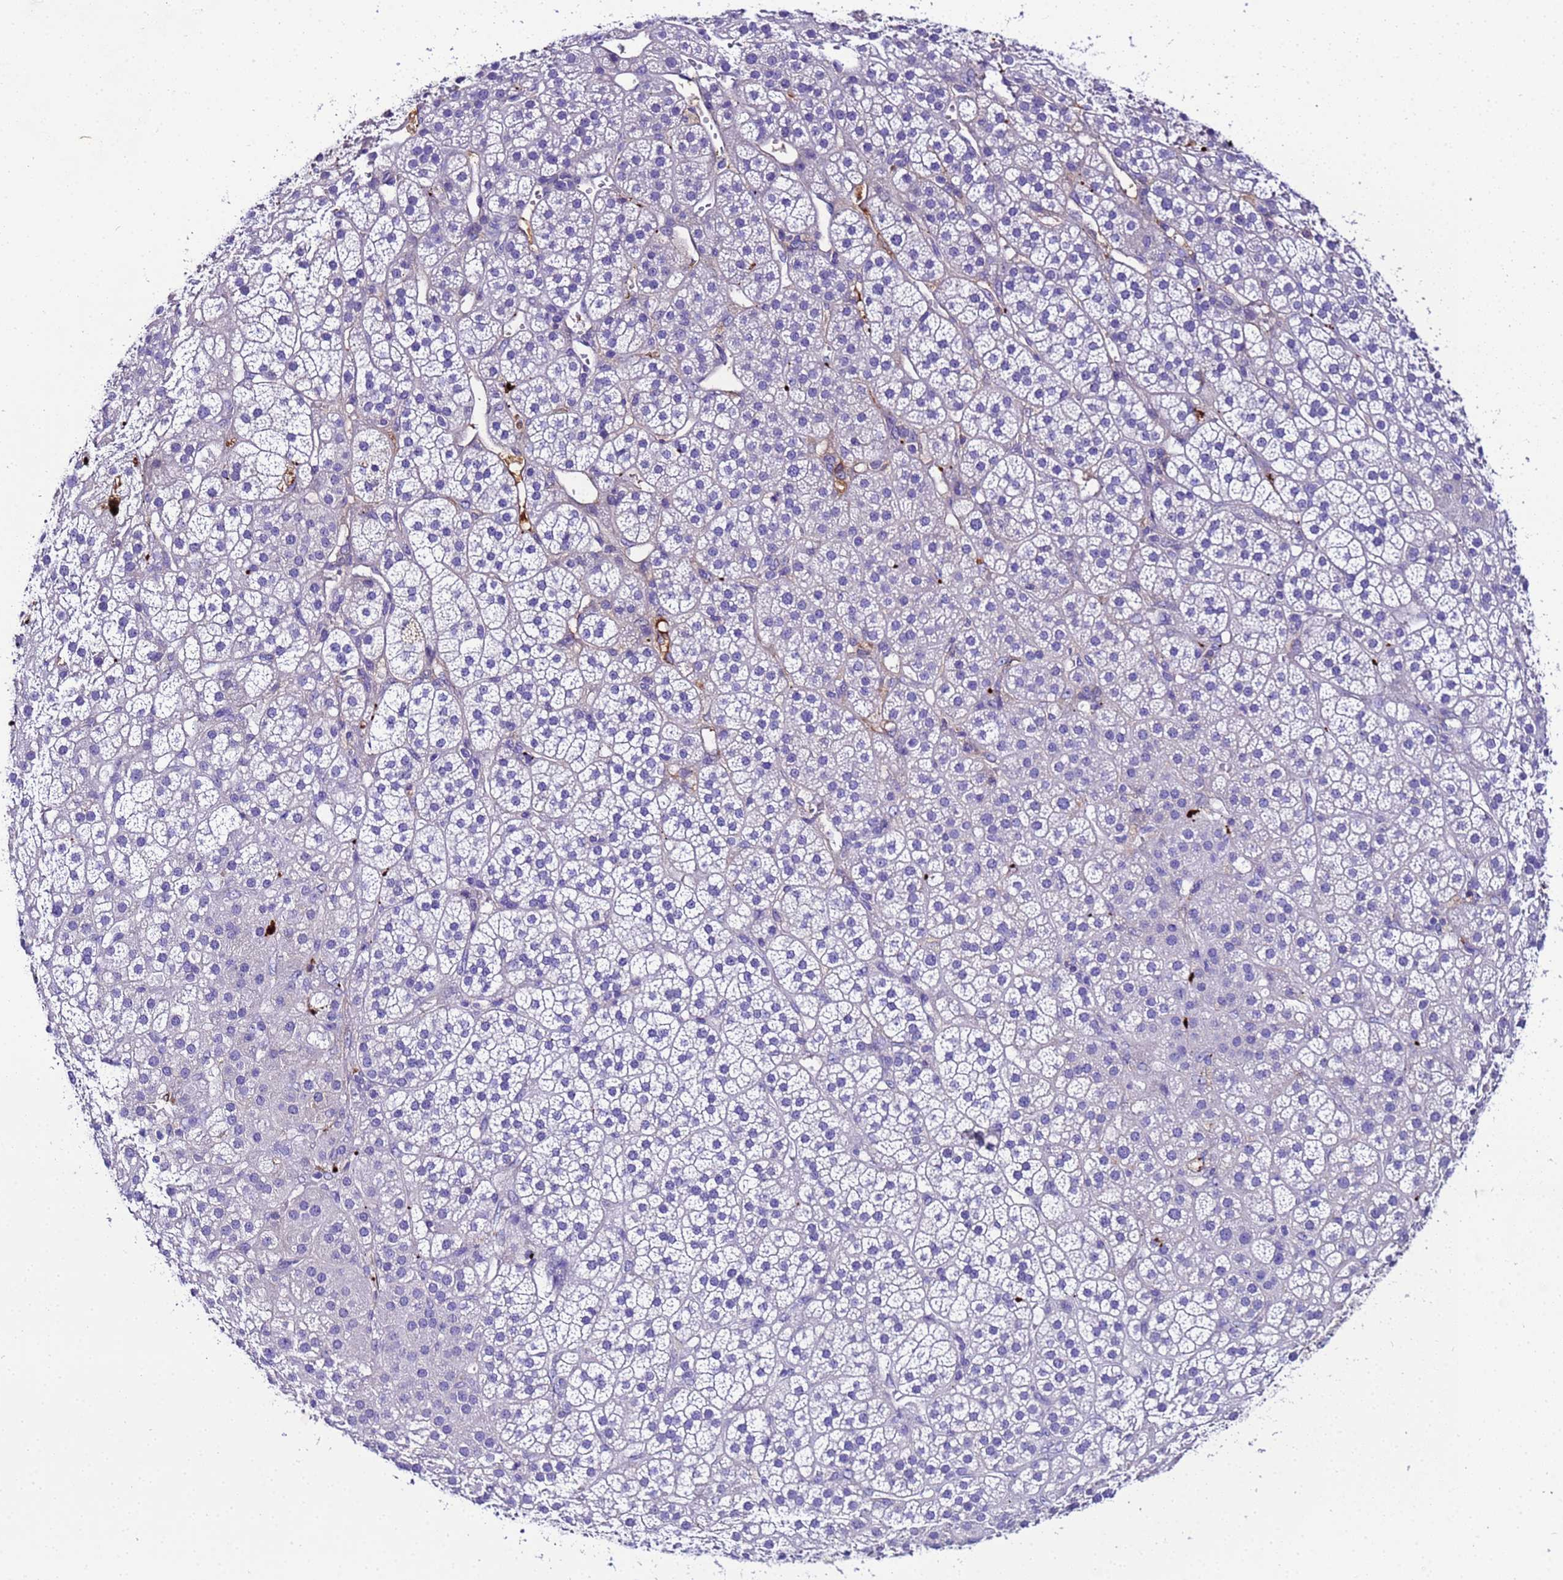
{"staining": {"intensity": "negative", "quantity": "none", "location": "none"}, "tissue": "adrenal gland", "cell_type": "Glandular cells", "image_type": "normal", "snomed": [{"axis": "morphology", "description": "Normal tissue, NOS"}, {"axis": "topography", "description": "Adrenal gland"}], "caption": "Photomicrograph shows no protein expression in glandular cells of benign adrenal gland. The staining is performed using DAB brown chromogen with nuclei counter-stained in using hematoxylin.", "gene": "CFHR1", "patient": {"sex": "female", "age": 70}}